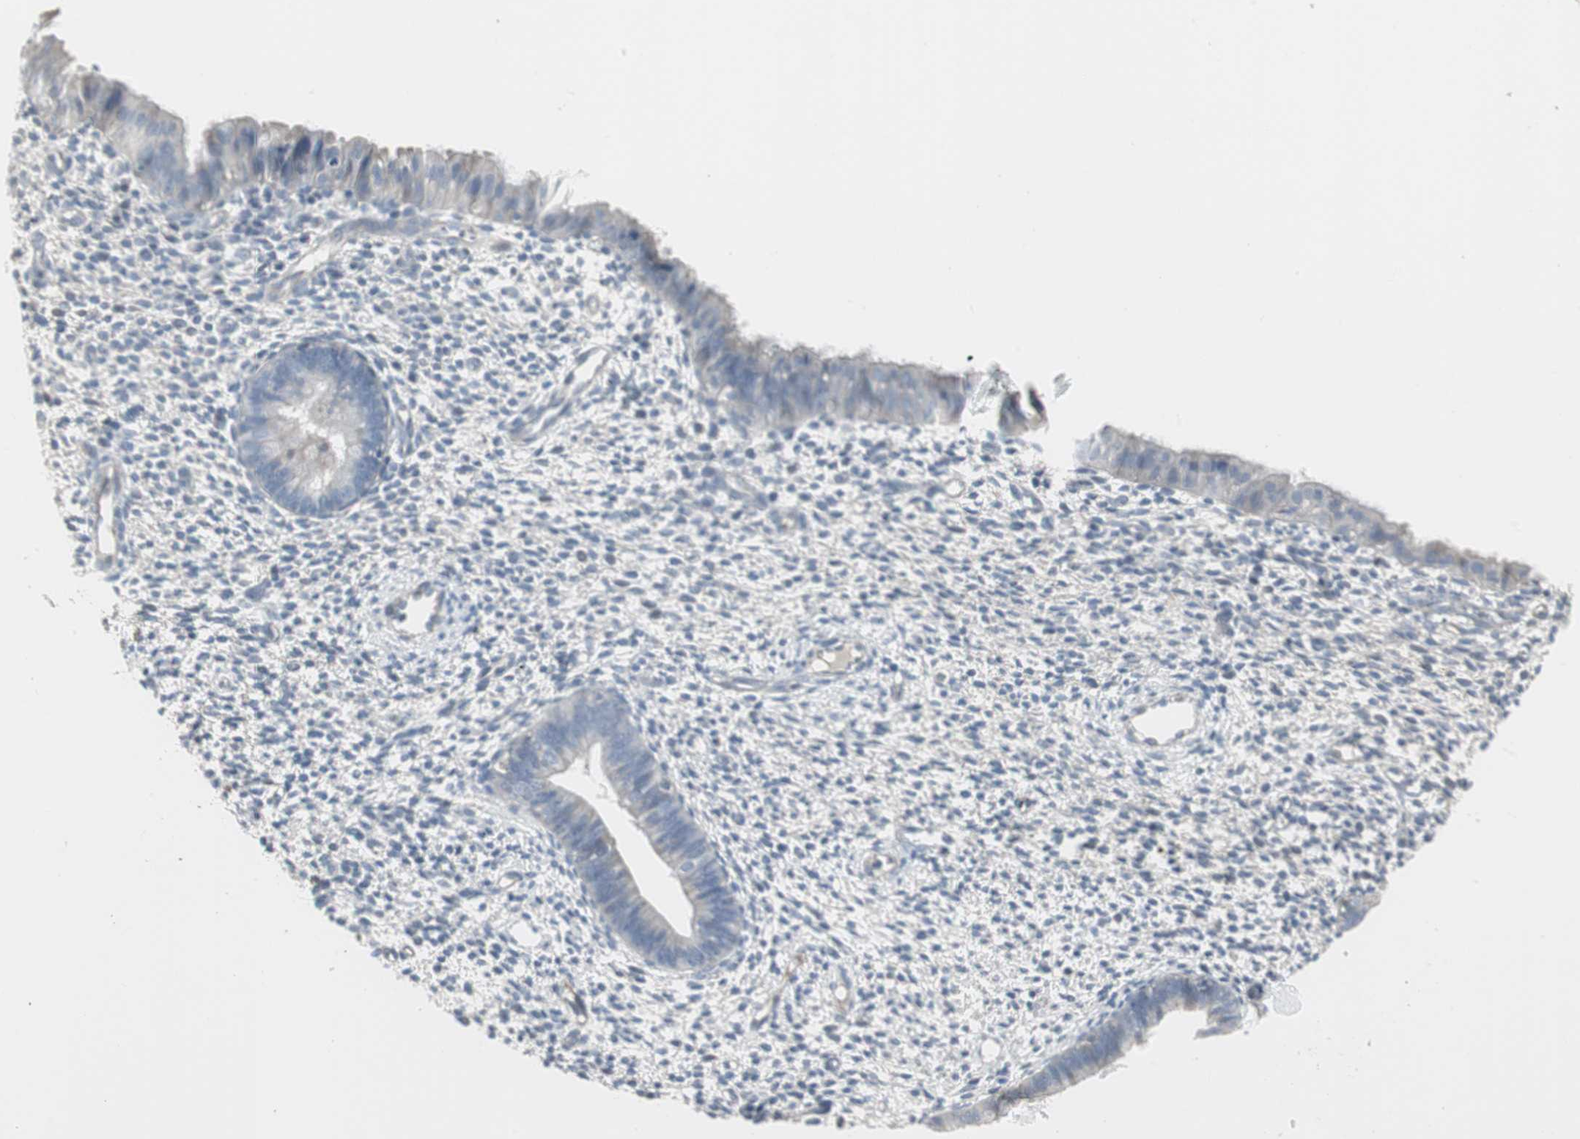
{"staining": {"intensity": "negative", "quantity": "none", "location": "none"}, "tissue": "endometrium", "cell_type": "Cells in endometrial stroma", "image_type": "normal", "snomed": [{"axis": "morphology", "description": "Normal tissue, NOS"}, {"axis": "topography", "description": "Endometrium"}], "caption": "DAB immunohistochemical staining of benign human endometrium exhibits no significant positivity in cells in endometrial stroma. The staining was performed using DAB (3,3'-diaminobenzidine) to visualize the protein expression in brown, while the nuclei were stained in blue with hematoxylin (Magnification: 20x).", "gene": "DMPK", "patient": {"sex": "female", "age": 61}}